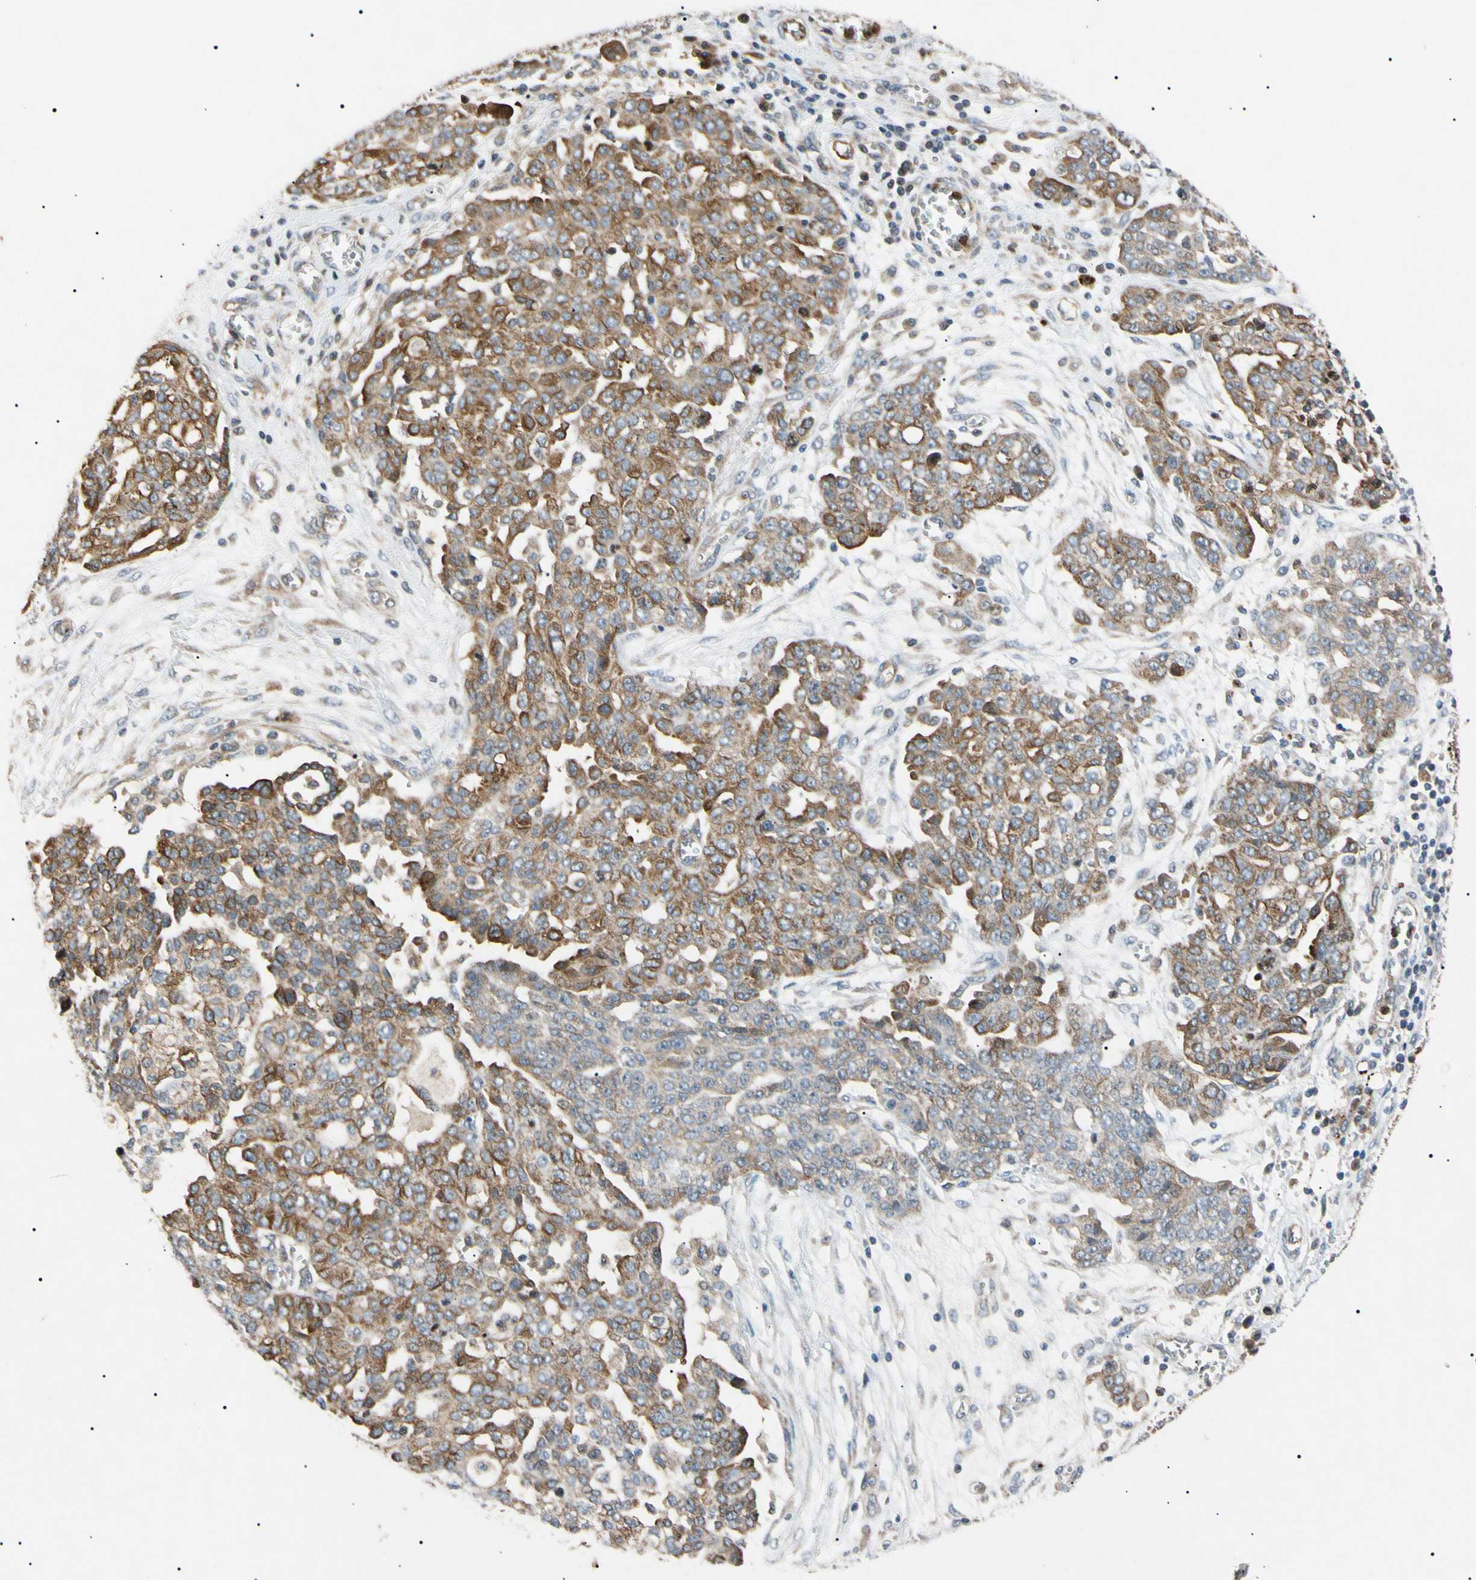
{"staining": {"intensity": "moderate", "quantity": "25%-75%", "location": "cytoplasmic/membranous"}, "tissue": "ovarian cancer", "cell_type": "Tumor cells", "image_type": "cancer", "snomed": [{"axis": "morphology", "description": "Cystadenocarcinoma, serous, NOS"}, {"axis": "topography", "description": "Soft tissue"}, {"axis": "topography", "description": "Ovary"}], "caption": "A brown stain labels moderate cytoplasmic/membranous expression of a protein in serous cystadenocarcinoma (ovarian) tumor cells. (brown staining indicates protein expression, while blue staining denotes nuclei).", "gene": "TUBB4A", "patient": {"sex": "female", "age": 57}}